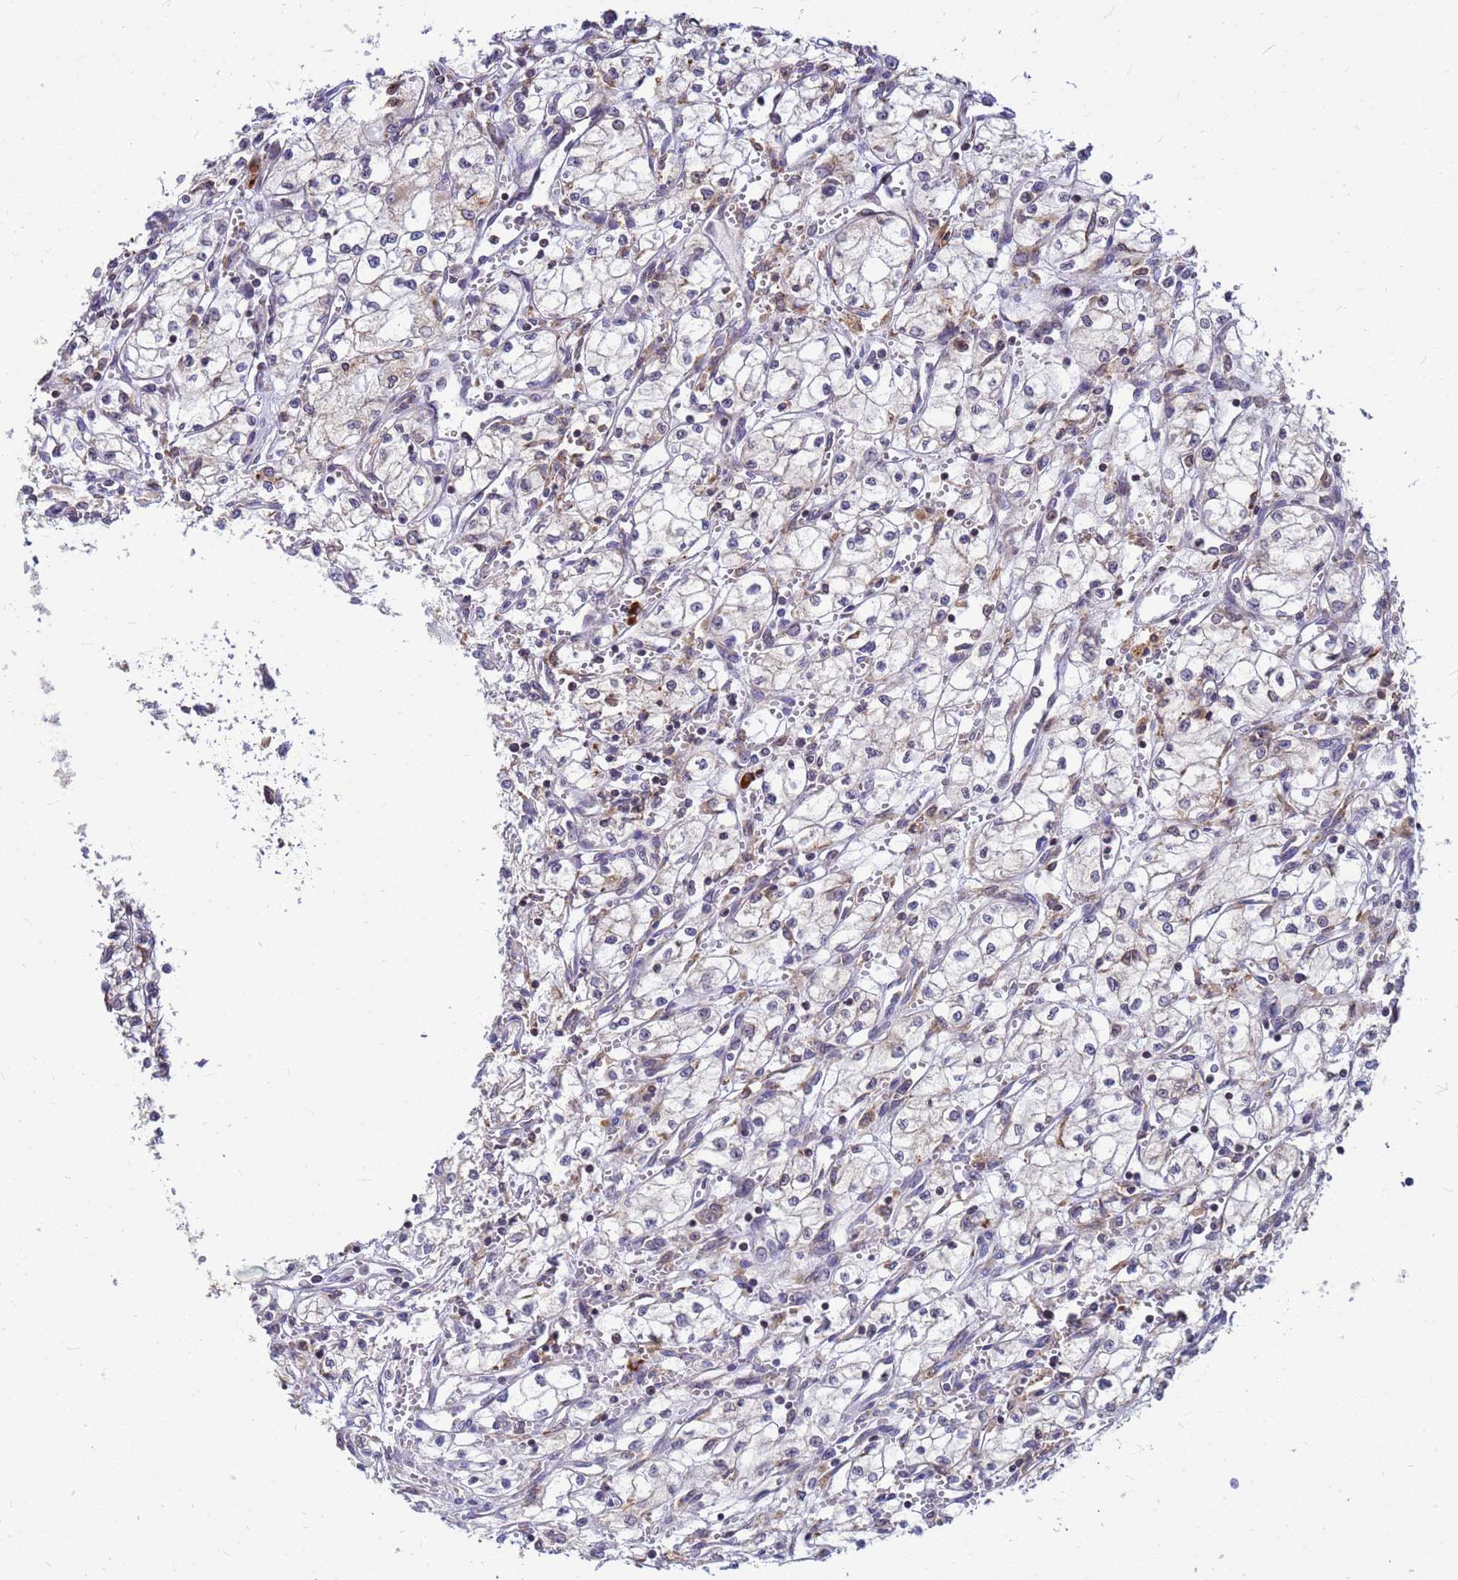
{"staining": {"intensity": "negative", "quantity": "none", "location": "none"}, "tissue": "renal cancer", "cell_type": "Tumor cells", "image_type": "cancer", "snomed": [{"axis": "morphology", "description": "Adenocarcinoma, NOS"}, {"axis": "topography", "description": "Kidney"}], "caption": "Image shows no protein staining in tumor cells of renal adenocarcinoma tissue.", "gene": "SSR4", "patient": {"sex": "male", "age": 59}}